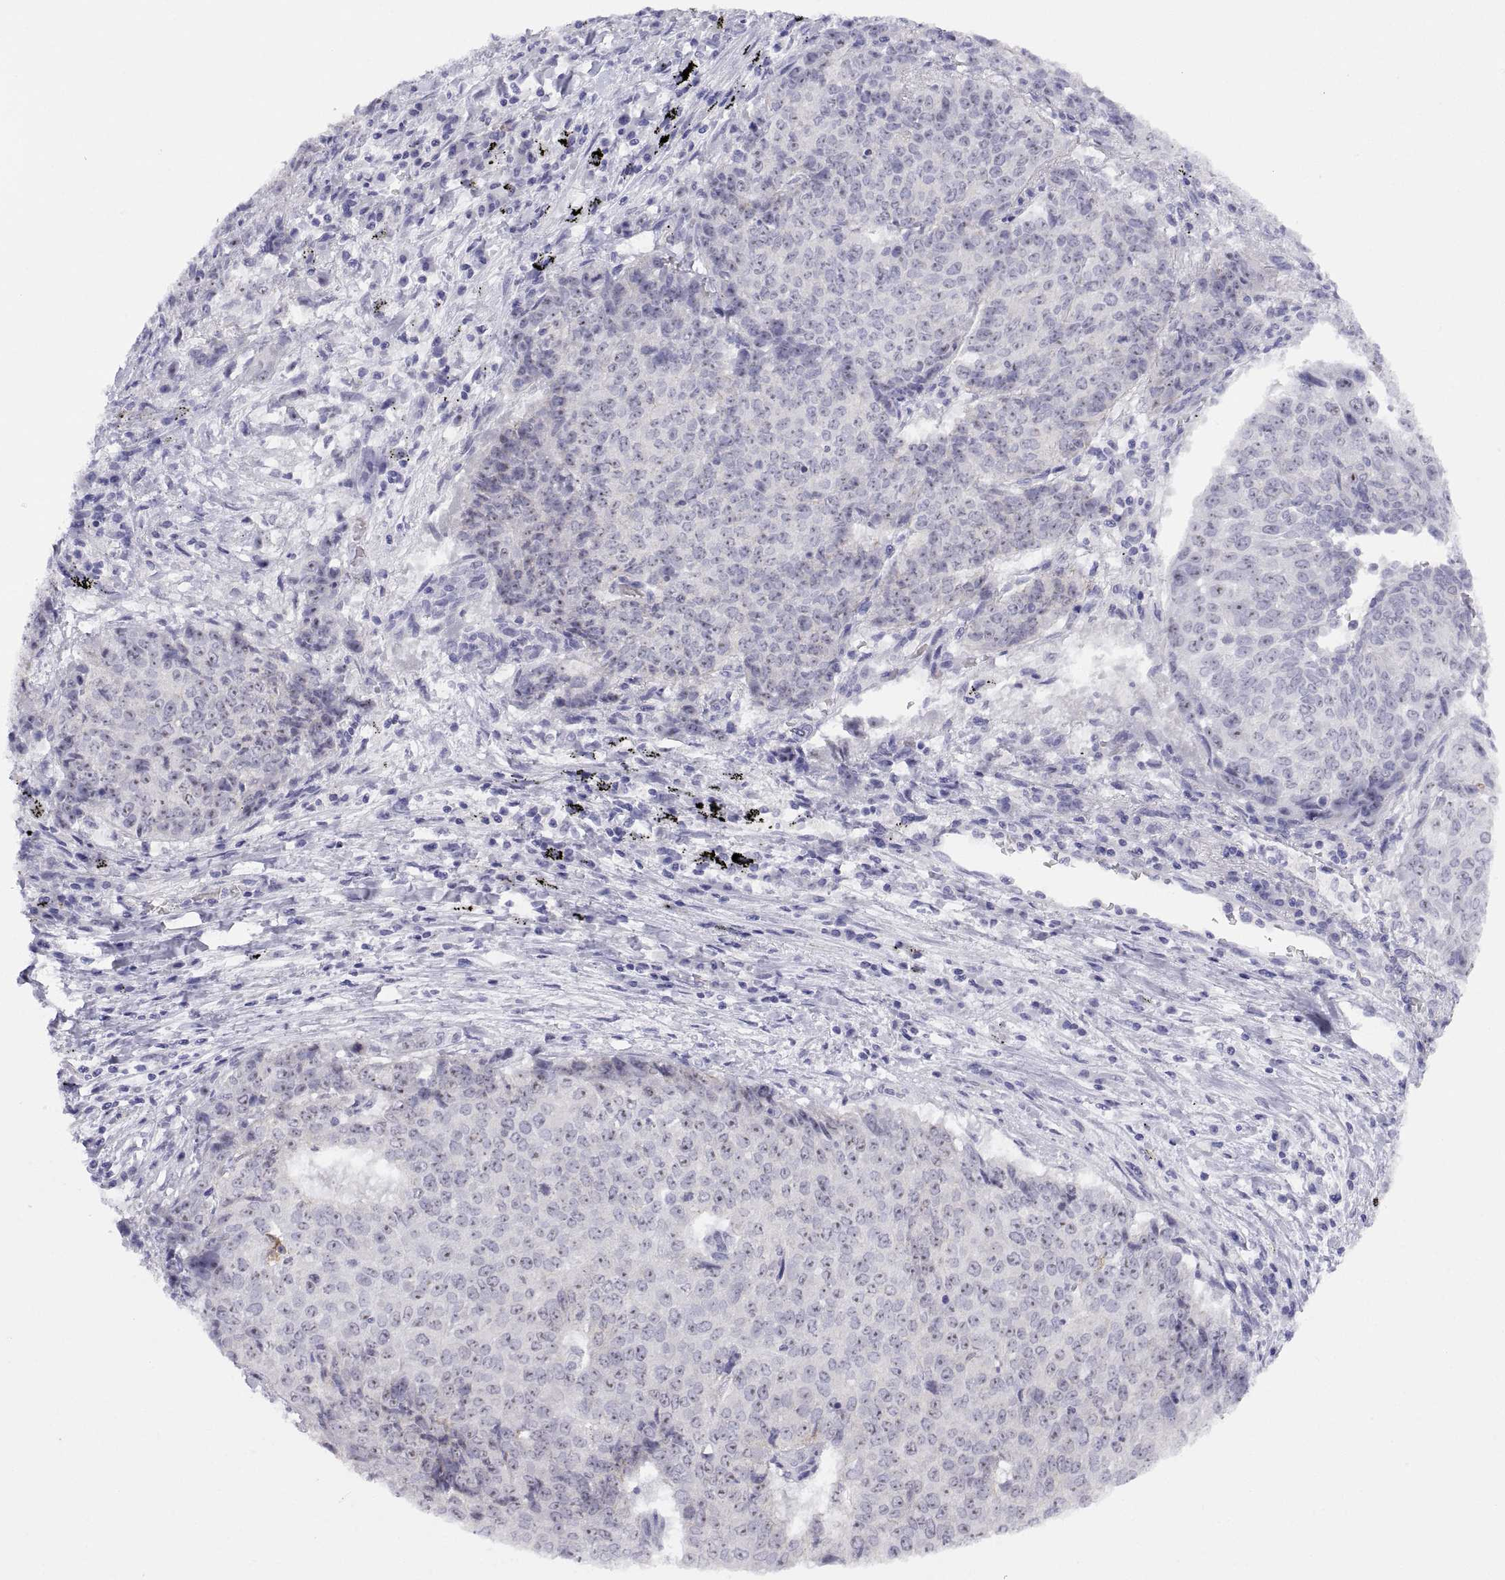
{"staining": {"intensity": "negative", "quantity": "none", "location": "none"}, "tissue": "lung cancer", "cell_type": "Tumor cells", "image_type": "cancer", "snomed": [{"axis": "morphology", "description": "Normal tissue, NOS"}, {"axis": "morphology", "description": "Squamous cell carcinoma, NOS"}, {"axis": "topography", "description": "Bronchus"}, {"axis": "topography", "description": "Lung"}], "caption": "Tumor cells are negative for brown protein staining in lung cancer (squamous cell carcinoma).", "gene": "VSX2", "patient": {"sex": "male", "age": 64}}